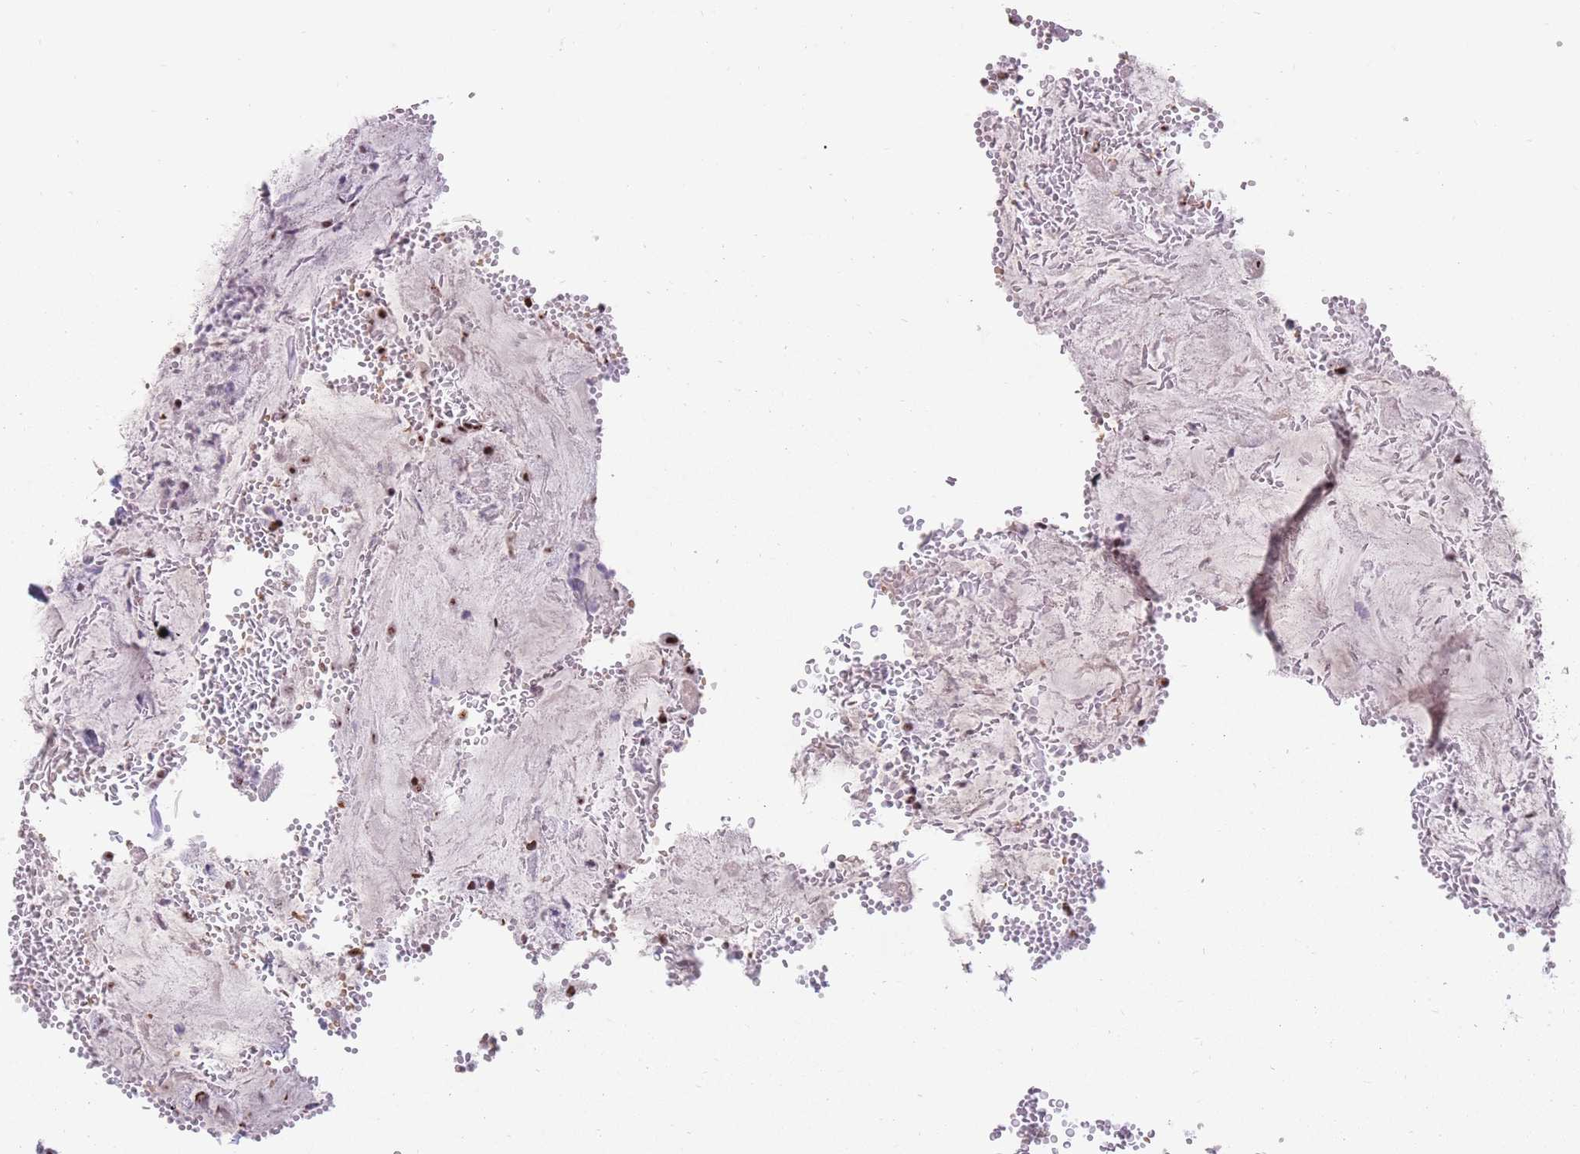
{"staining": {"intensity": "strong", "quantity": ">75%", "location": "nuclear"}, "tissue": "stomach", "cell_type": "Glandular cells", "image_type": "normal", "snomed": [{"axis": "morphology", "description": "Normal tissue, NOS"}, {"axis": "topography", "description": "Stomach, upper"}], "caption": "Immunohistochemistry (IHC) micrograph of benign stomach: stomach stained using immunohistochemistry demonstrates high levels of strong protein expression localized specifically in the nuclear of glandular cells, appearing as a nuclear brown color.", "gene": "TMEM35B", "patient": {"sex": "male", "age": 52}}